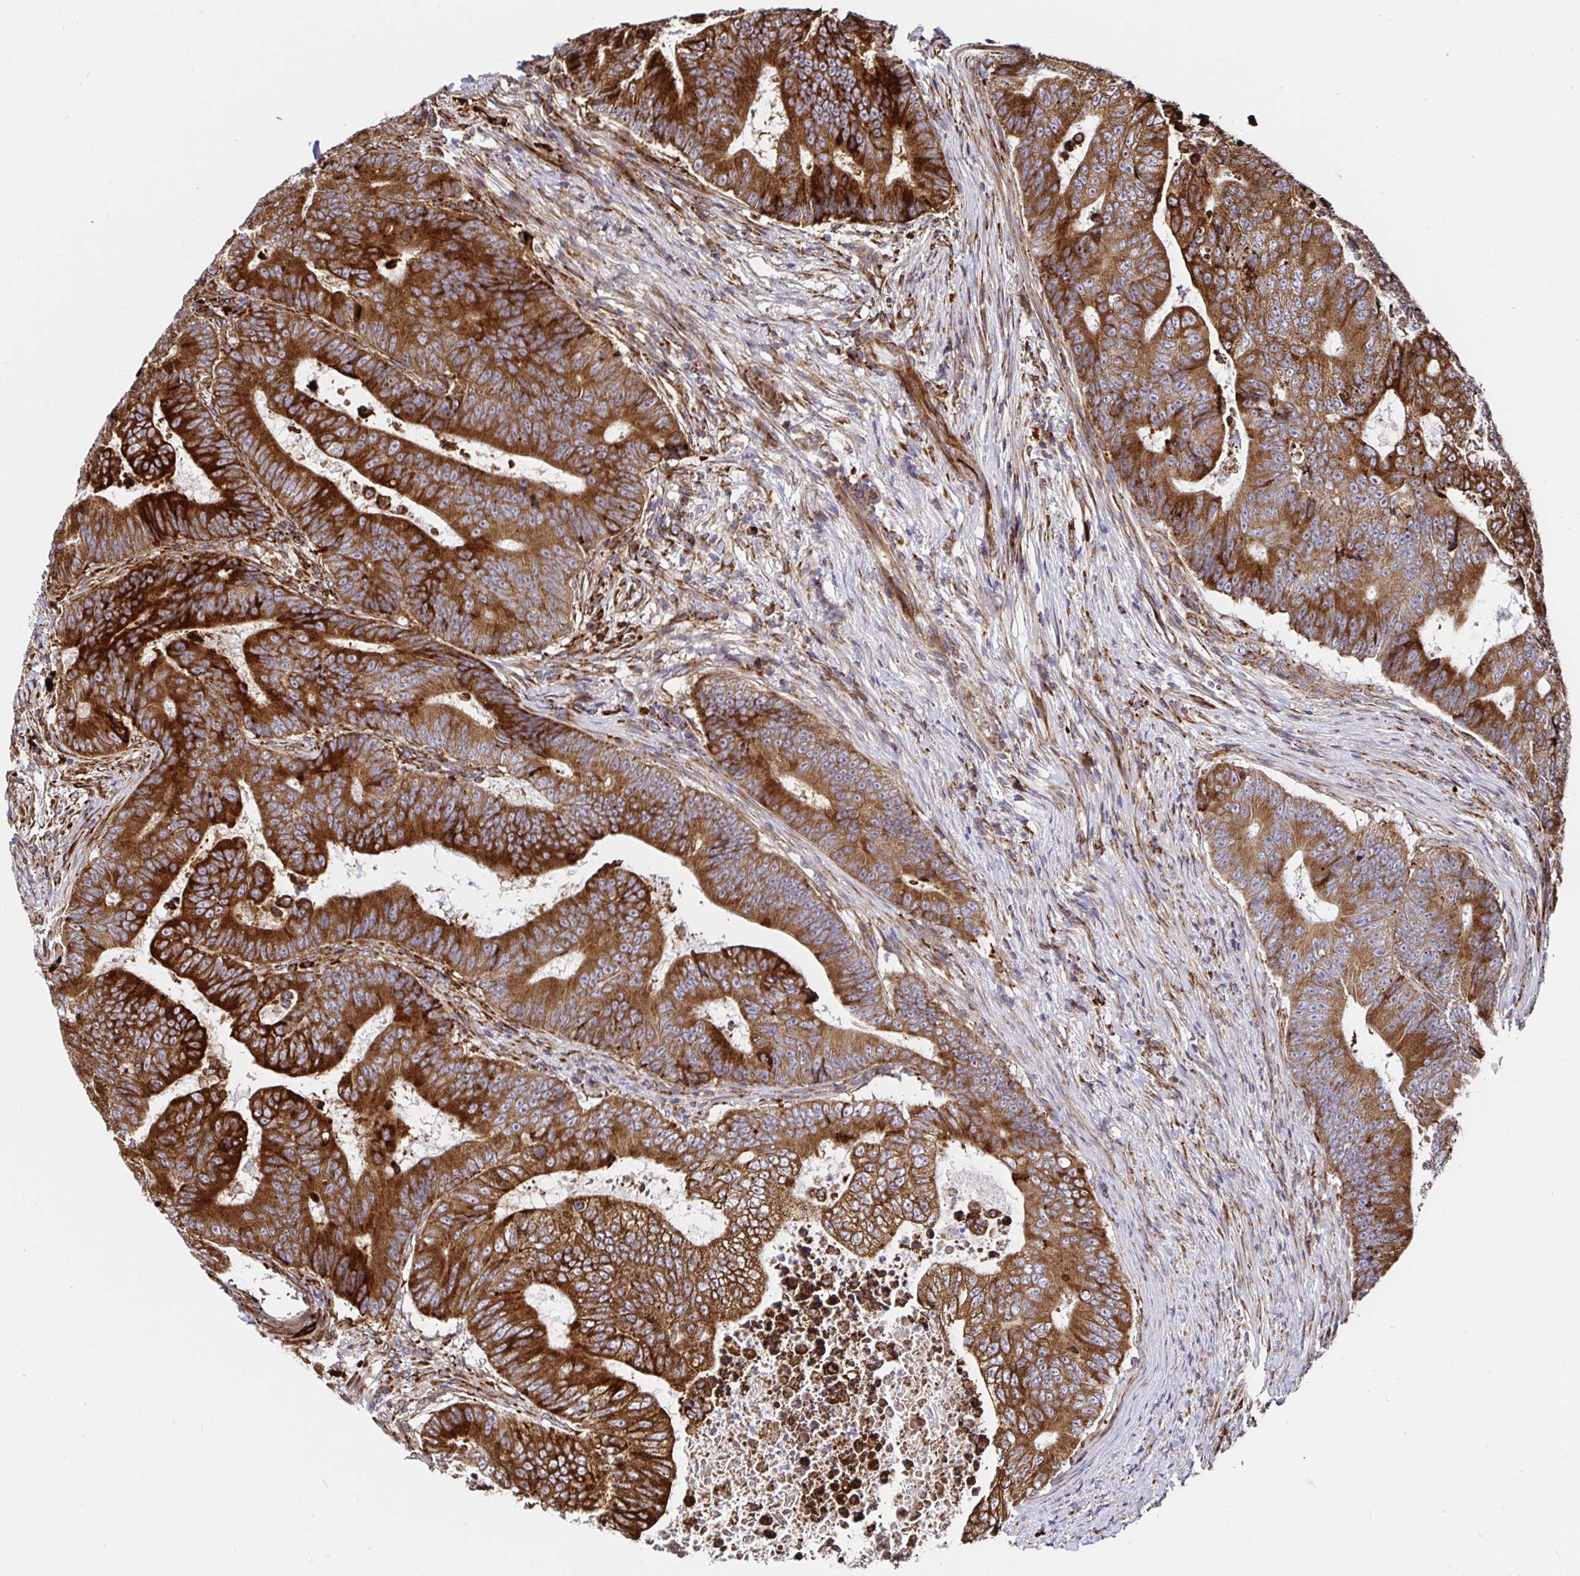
{"staining": {"intensity": "strong", "quantity": ">75%", "location": "cytoplasmic/membranous"}, "tissue": "colorectal cancer", "cell_type": "Tumor cells", "image_type": "cancer", "snomed": [{"axis": "morphology", "description": "Adenocarcinoma, NOS"}, {"axis": "topography", "description": "Colon"}], "caption": "Human colorectal cancer stained with a brown dye demonstrates strong cytoplasmic/membranous positive expression in about >75% of tumor cells.", "gene": "SMYD3", "patient": {"sex": "female", "age": 48}}